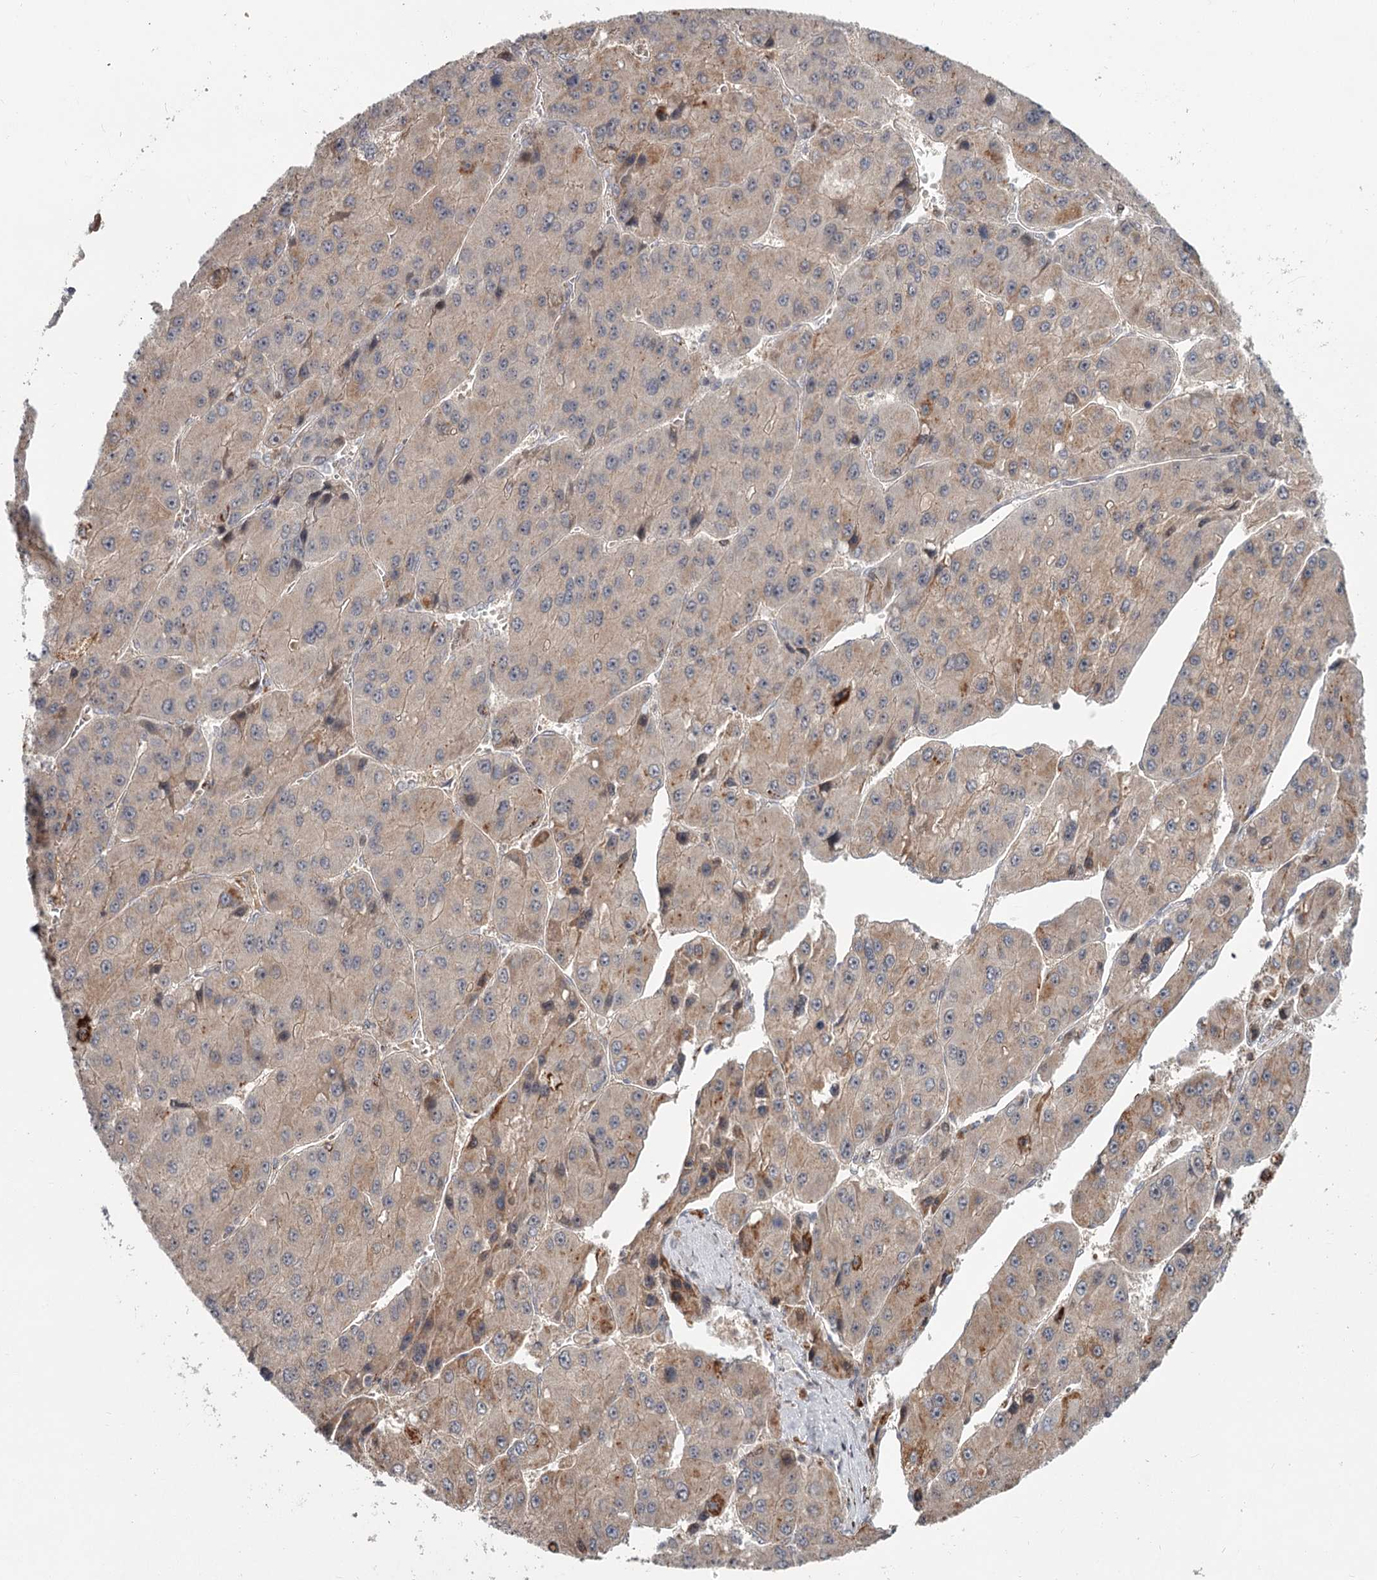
{"staining": {"intensity": "weak", "quantity": "25%-75%", "location": "cytoplasmic/membranous"}, "tissue": "liver cancer", "cell_type": "Tumor cells", "image_type": "cancer", "snomed": [{"axis": "morphology", "description": "Carcinoma, Hepatocellular, NOS"}, {"axis": "topography", "description": "Liver"}], "caption": "Immunohistochemical staining of human liver cancer (hepatocellular carcinoma) shows low levels of weak cytoplasmic/membranous protein positivity in about 25%-75% of tumor cells.", "gene": "CDC123", "patient": {"sex": "female", "age": 73}}